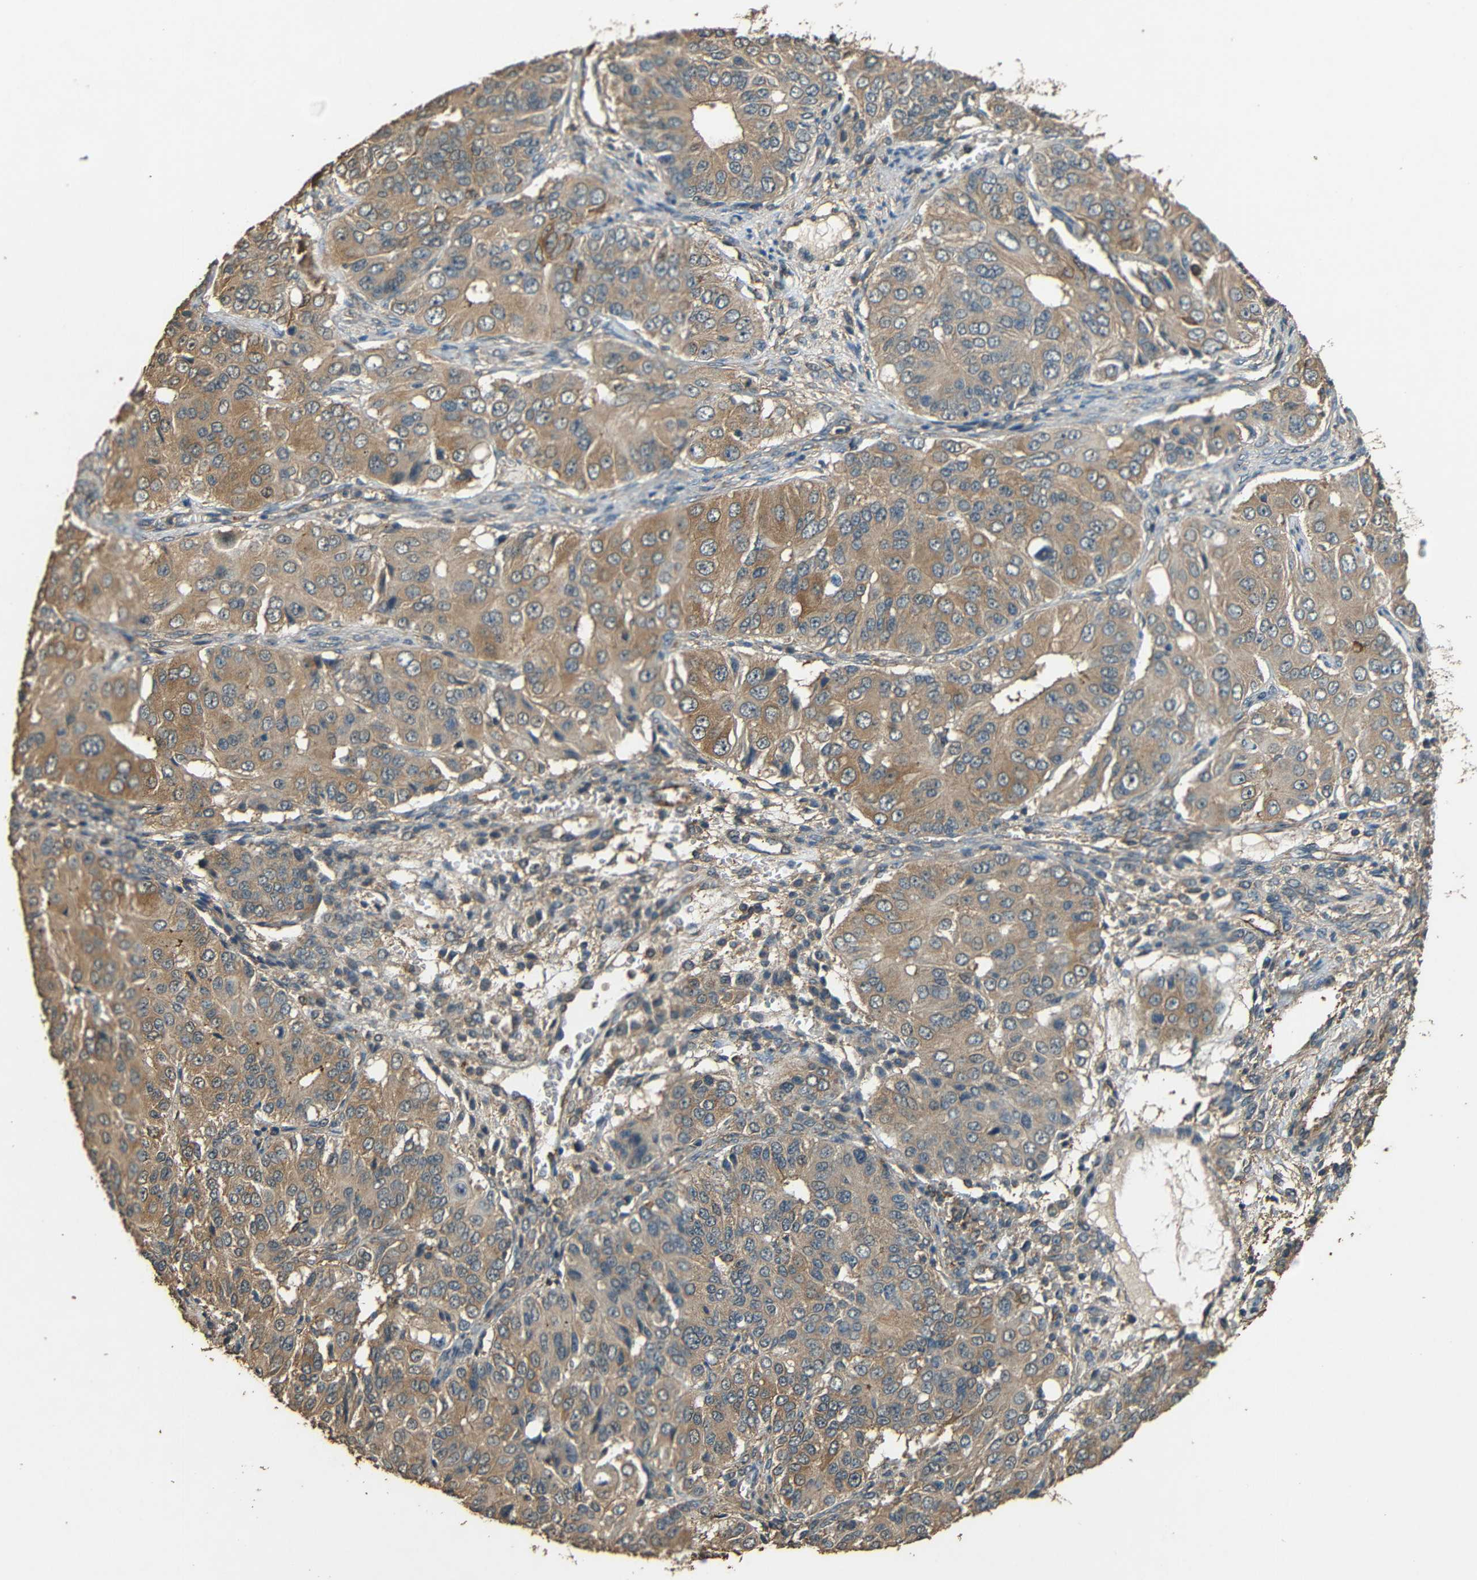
{"staining": {"intensity": "moderate", "quantity": ">75%", "location": "cytoplasmic/membranous"}, "tissue": "ovarian cancer", "cell_type": "Tumor cells", "image_type": "cancer", "snomed": [{"axis": "morphology", "description": "Carcinoma, endometroid"}, {"axis": "topography", "description": "Ovary"}], "caption": "Protein expression analysis of ovarian endometroid carcinoma reveals moderate cytoplasmic/membranous expression in approximately >75% of tumor cells. (DAB IHC with brightfield microscopy, high magnification).", "gene": "PDE5A", "patient": {"sex": "female", "age": 51}}